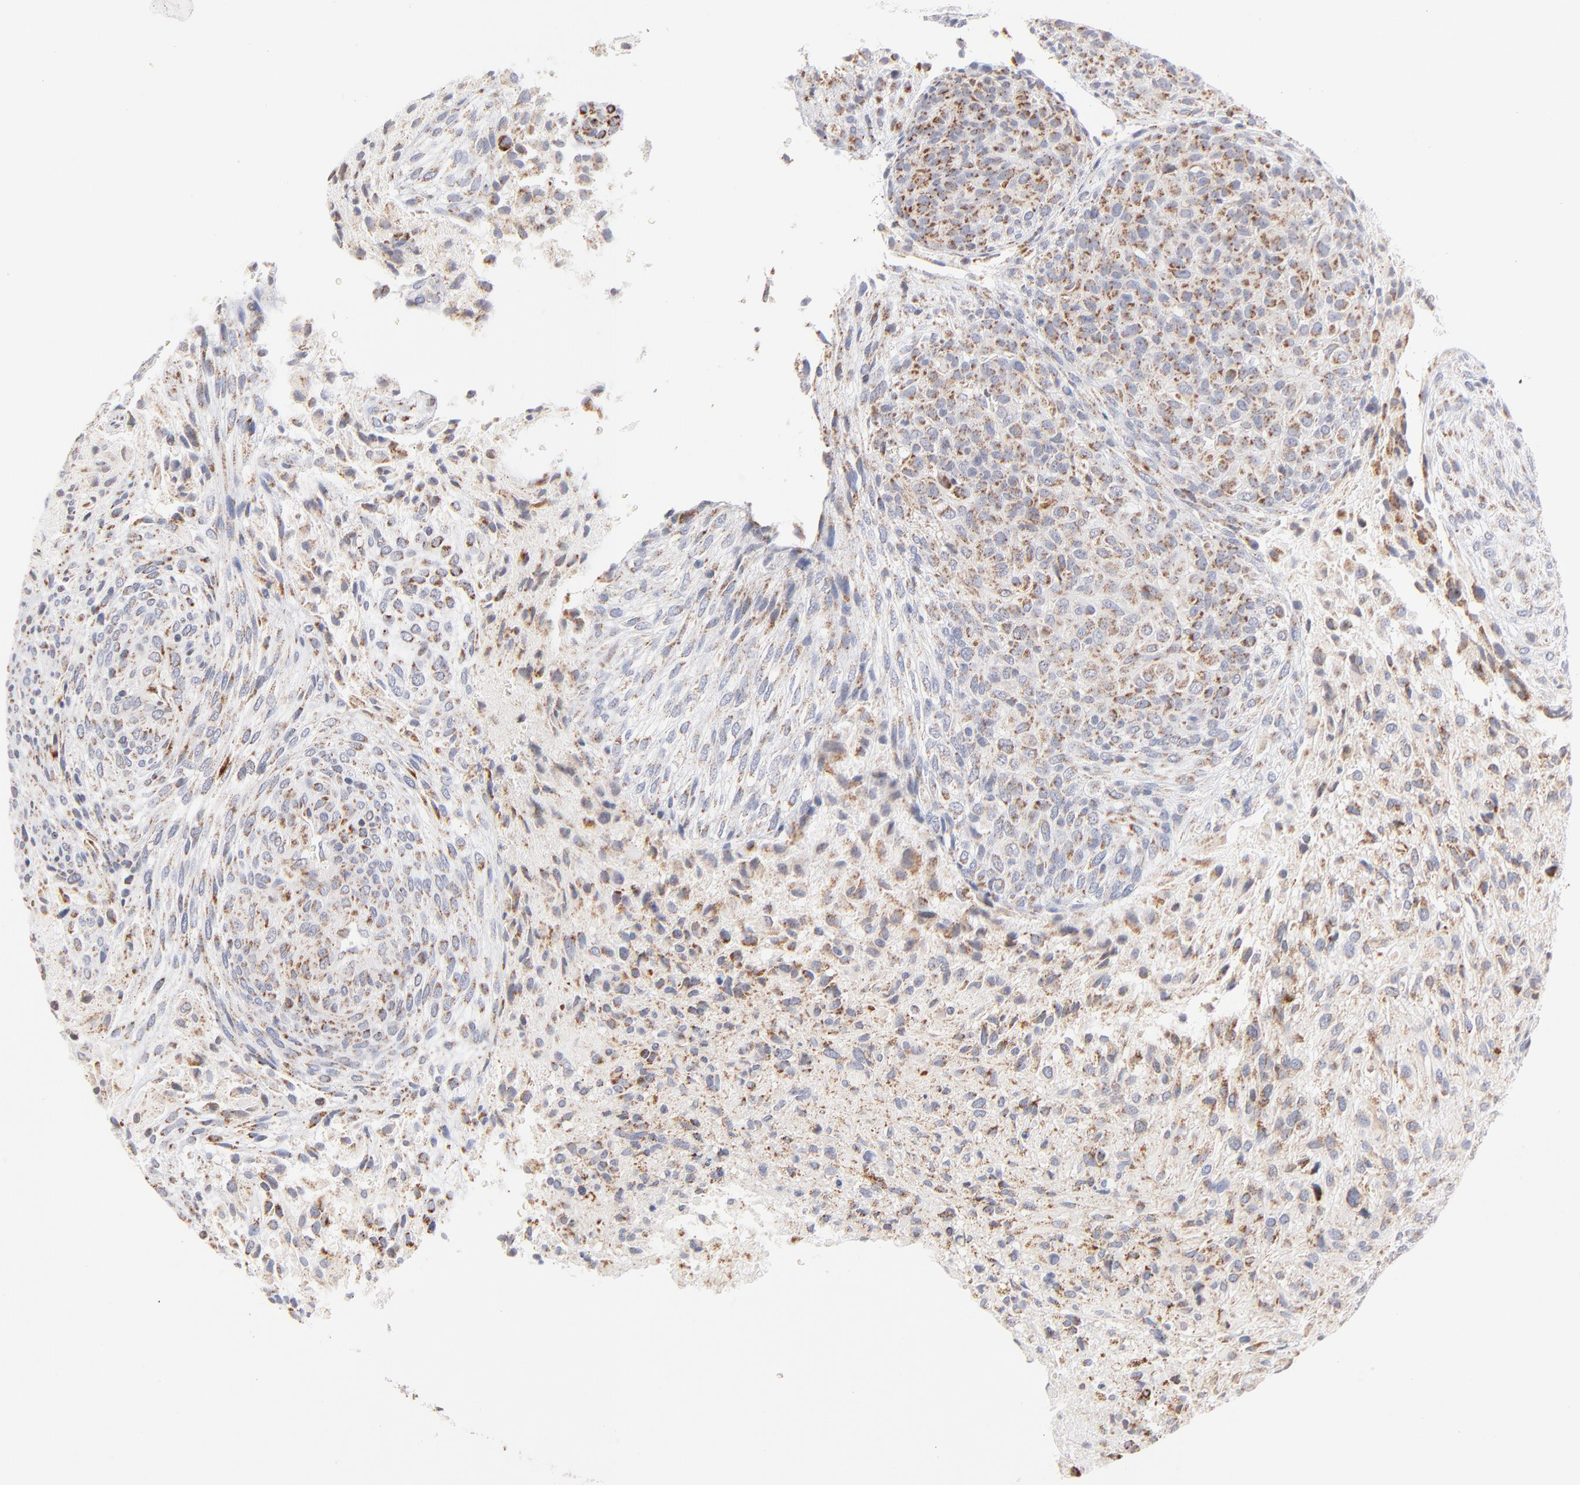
{"staining": {"intensity": "moderate", "quantity": ">75%", "location": "cytoplasmic/membranous"}, "tissue": "glioma", "cell_type": "Tumor cells", "image_type": "cancer", "snomed": [{"axis": "morphology", "description": "Glioma, malignant, High grade"}, {"axis": "topography", "description": "Cerebral cortex"}], "caption": "Immunohistochemical staining of malignant high-grade glioma shows medium levels of moderate cytoplasmic/membranous protein staining in about >75% of tumor cells.", "gene": "MRPL58", "patient": {"sex": "female", "age": 55}}